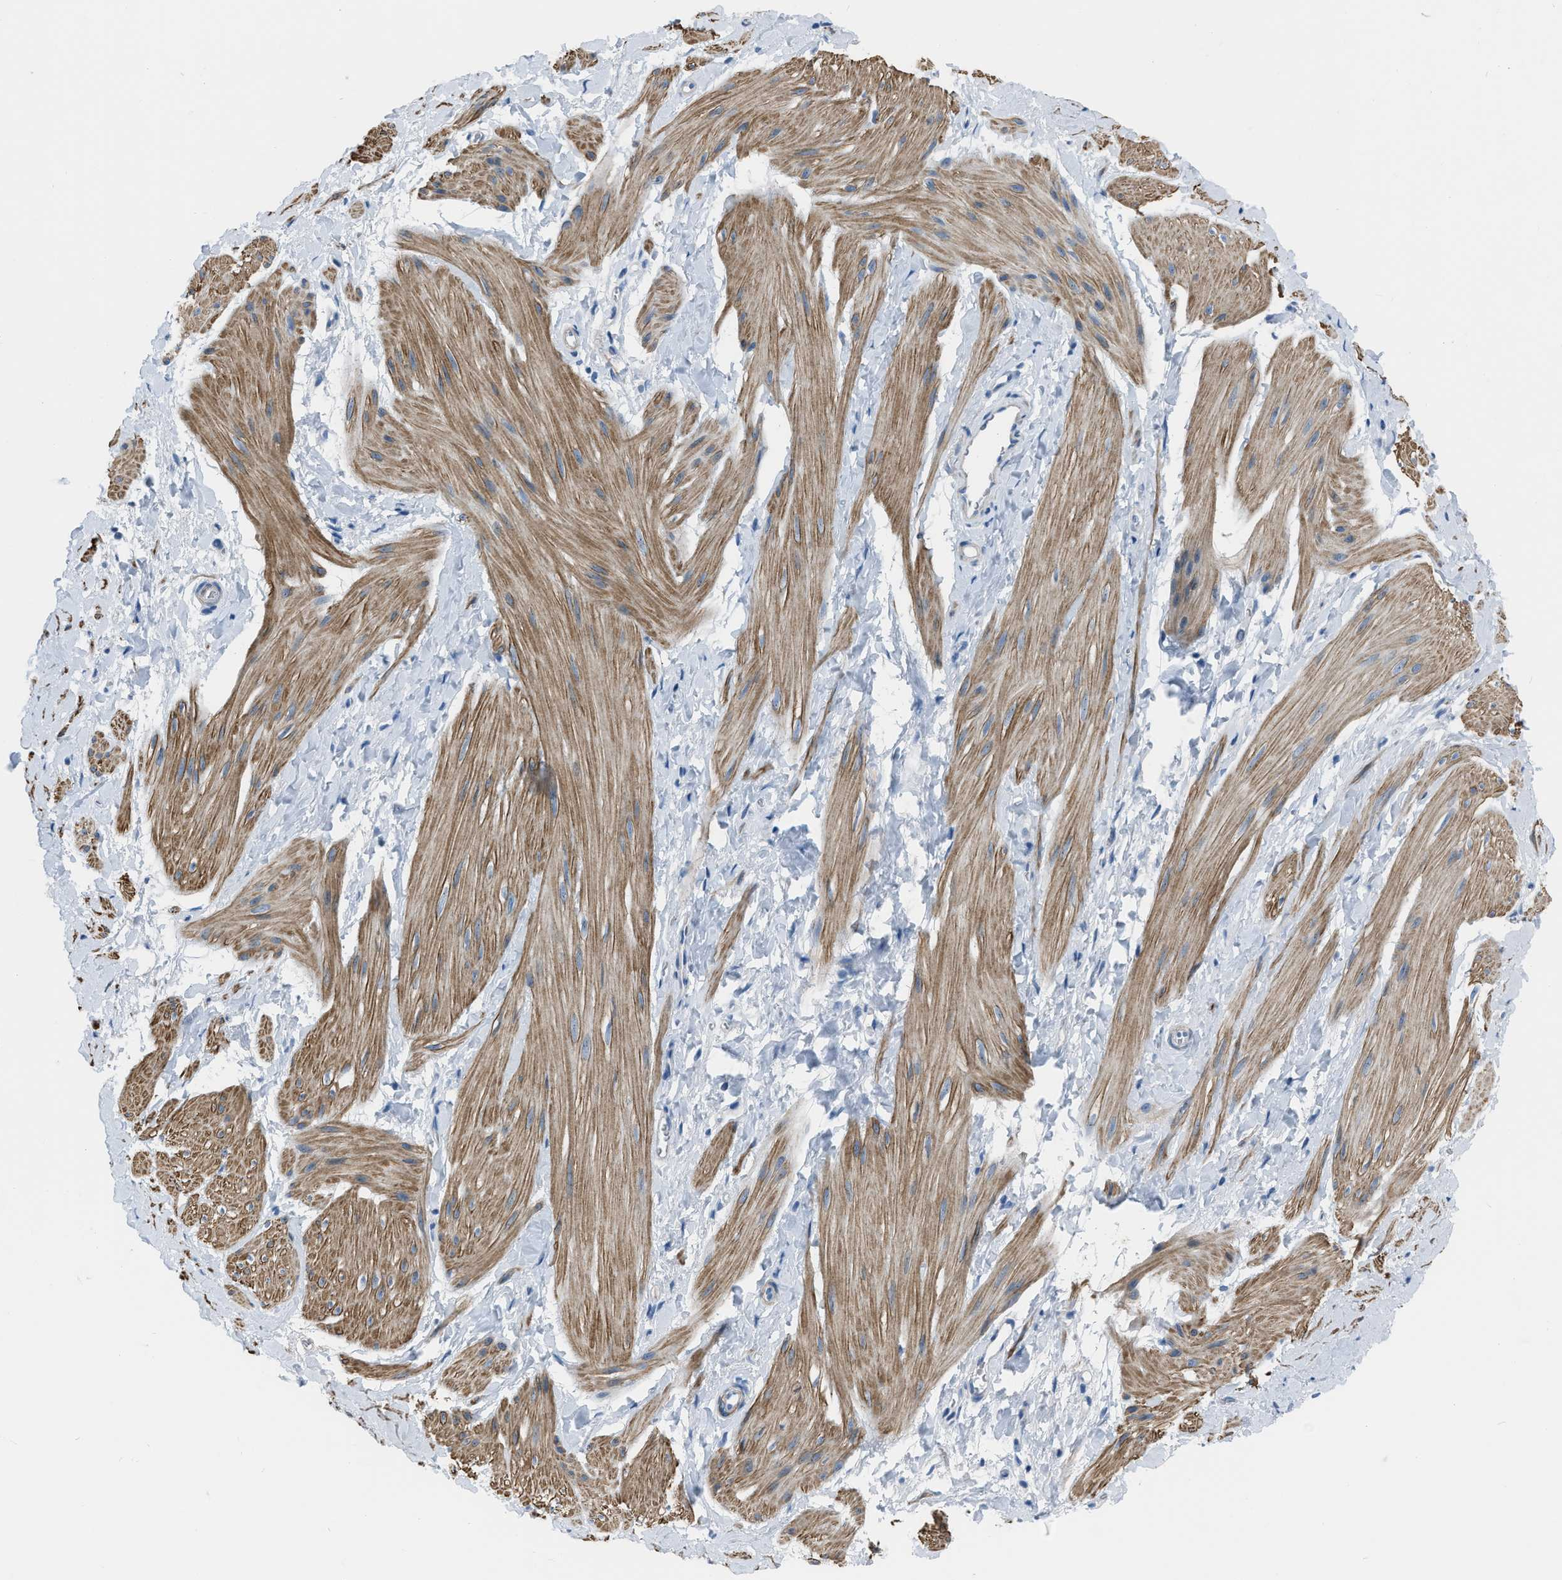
{"staining": {"intensity": "moderate", "quantity": ">75%", "location": "cytoplasmic/membranous"}, "tissue": "smooth muscle", "cell_type": "Smooth muscle cells", "image_type": "normal", "snomed": [{"axis": "morphology", "description": "Normal tissue, NOS"}, {"axis": "topography", "description": "Smooth muscle"}], "caption": "DAB (3,3'-diaminobenzidine) immunohistochemical staining of normal human smooth muscle reveals moderate cytoplasmic/membranous protein staining in about >75% of smooth muscle cells.", "gene": "SPATC1L", "patient": {"sex": "male", "age": 16}}